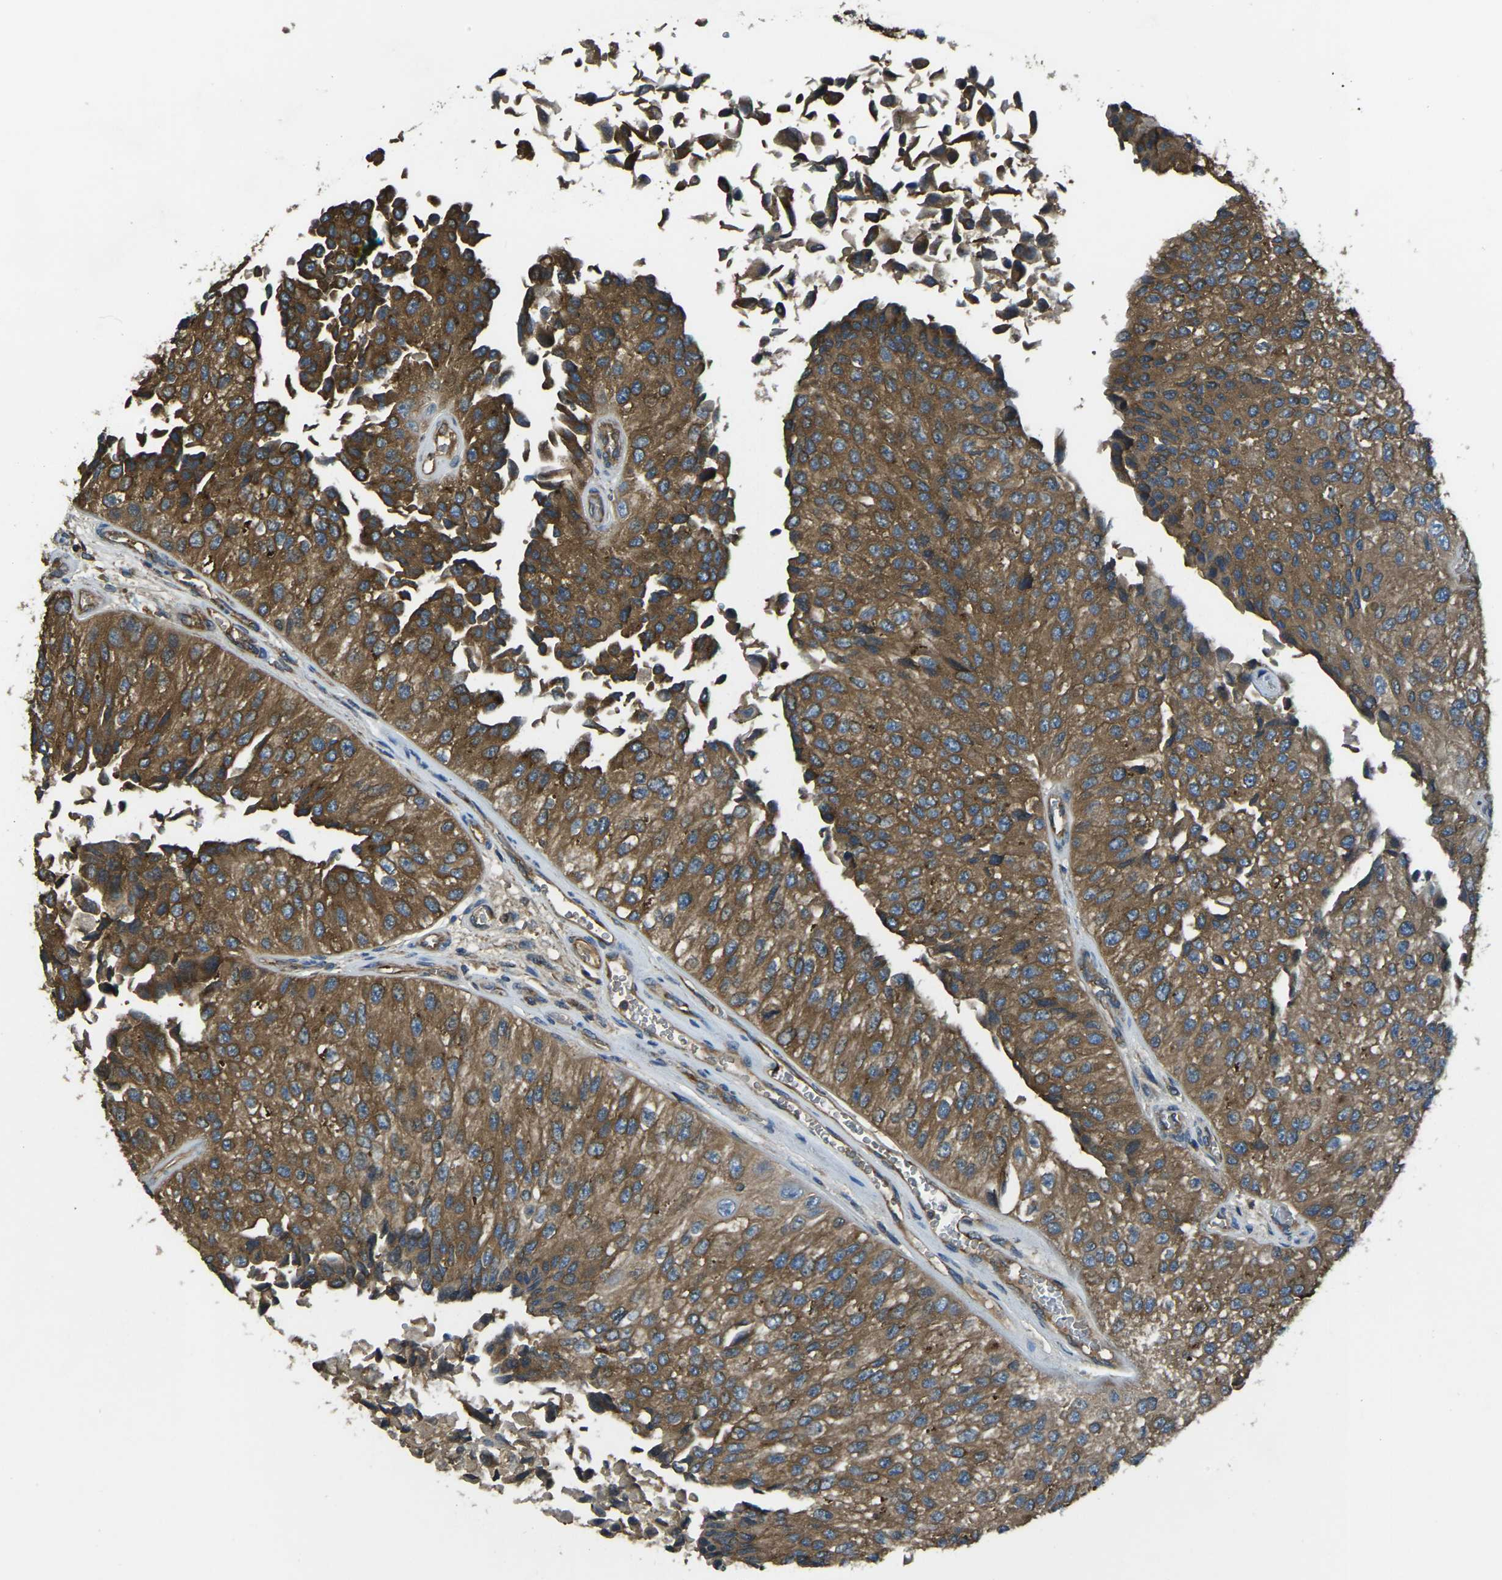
{"staining": {"intensity": "strong", "quantity": ">75%", "location": "cytoplasmic/membranous"}, "tissue": "urothelial cancer", "cell_type": "Tumor cells", "image_type": "cancer", "snomed": [{"axis": "morphology", "description": "Urothelial carcinoma, High grade"}, {"axis": "topography", "description": "Kidney"}, {"axis": "topography", "description": "Urinary bladder"}], "caption": "High-grade urothelial carcinoma stained for a protein (brown) demonstrates strong cytoplasmic/membranous positive staining in about >75% of tumor cells.", "gene": "AIMP1", "patient": {"sex": "male", "age": 77}}